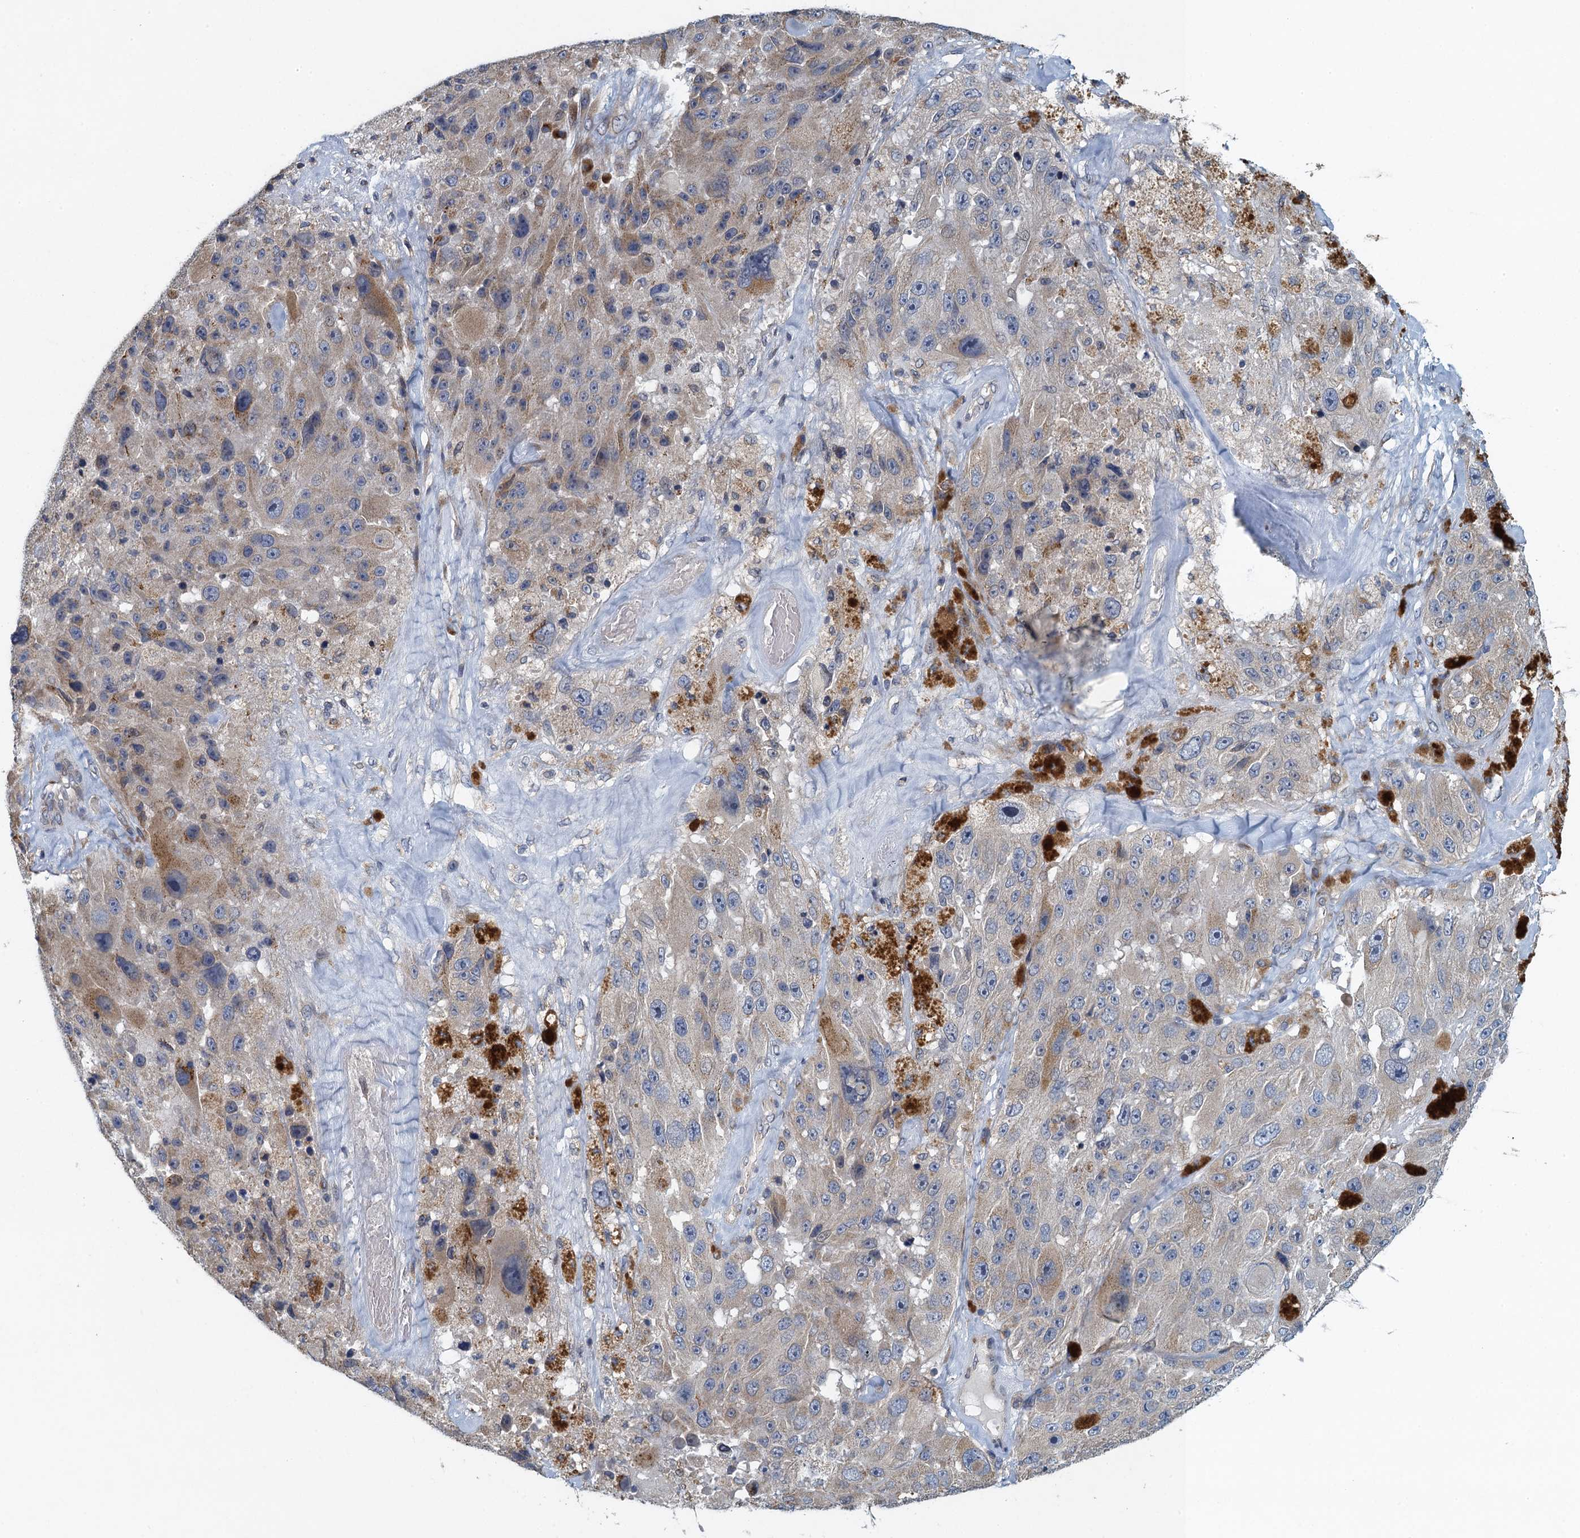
{"staining": {"intensity": "moderate", "quantity": "<25%", "location": "cytoplasmic/membranous"}, "tissue": "melanoma", "cell_type": "Tumor cells", "image_type": "cancer", "snomed": [{"axis": "morphology", "description": "Malignant melanoma, Metastatic site"}, {"axis": "topography", "description": "Lymph node"}], "caption": "Immunohistochemical staining of malignant melanoma (metastatic site) shows low levels of moderate cytoplasmic/membranous protein positivity in about <25% of tumor cells.", "gene": "ALG2", "patient": {"sex": "male", "age": 62}}